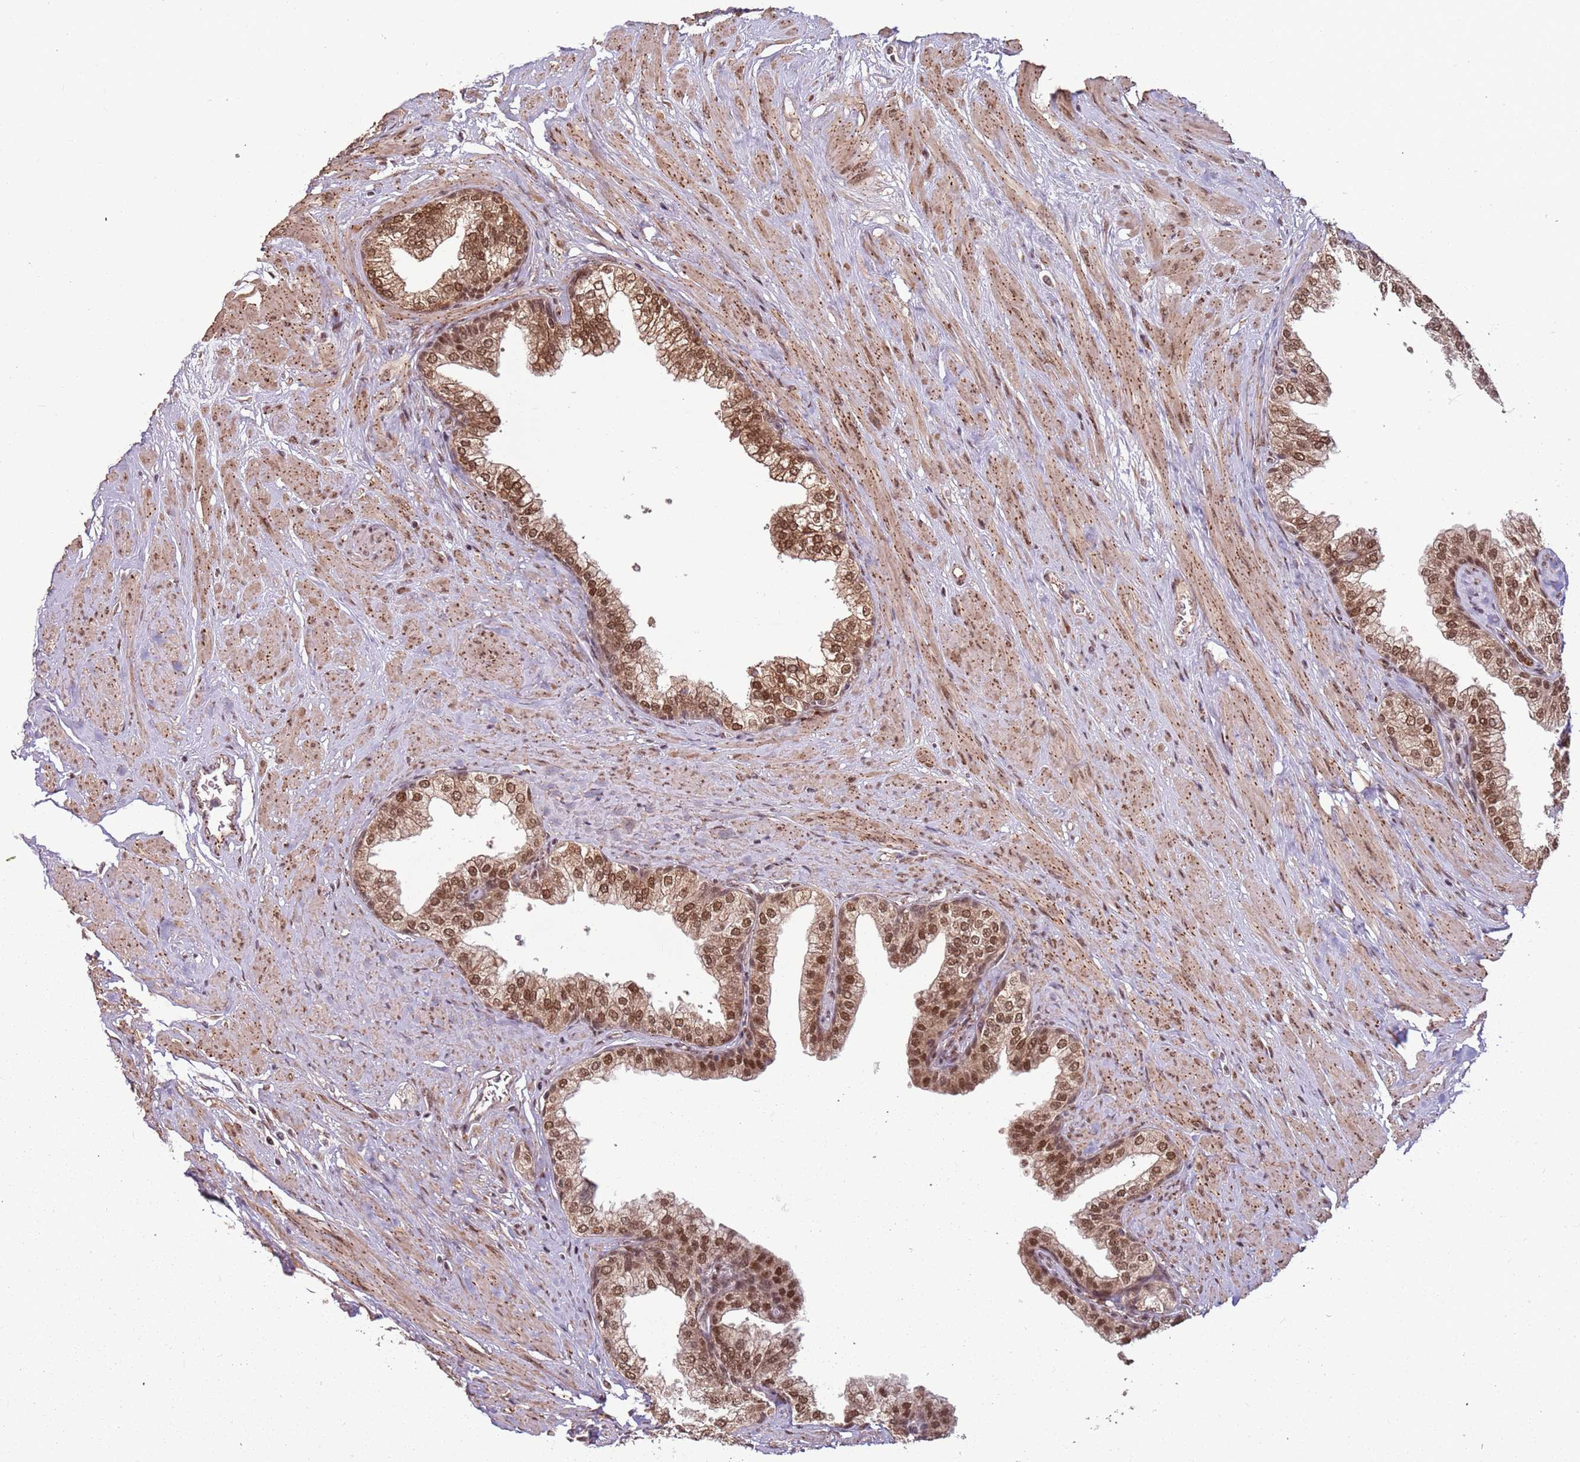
{"staining": {"intensity": "moderate", "quantity": ">75%", "location": "cytoplasmic/membranous,nuclear"}, "tissue": "prostate", "cell_type": "Glandular cells", "image_type": "normal", "snomed": [{"axis": "morphology", "description": "Normal tissue, NOS"}, {"axis": "morphology", "description": "Urothelial carcinoma, Low grade"}, {"axis": "topography", "description": "Urinary bladder"}, {"axis": "topography", "description": "Prostate"}], "caption": "Immunohistochemical staining of normal prostate displays medium levels of moderate cytoplasmic/membranous,nuclear expression in approximately >75% of glandular cells. The protein is stained brown, and the nuclei are stained in blue (DAB IHC with brightfield microscopy, high magnification).", "gene": "POLR3H", "patient": {"sex": "male", "age": 60}}